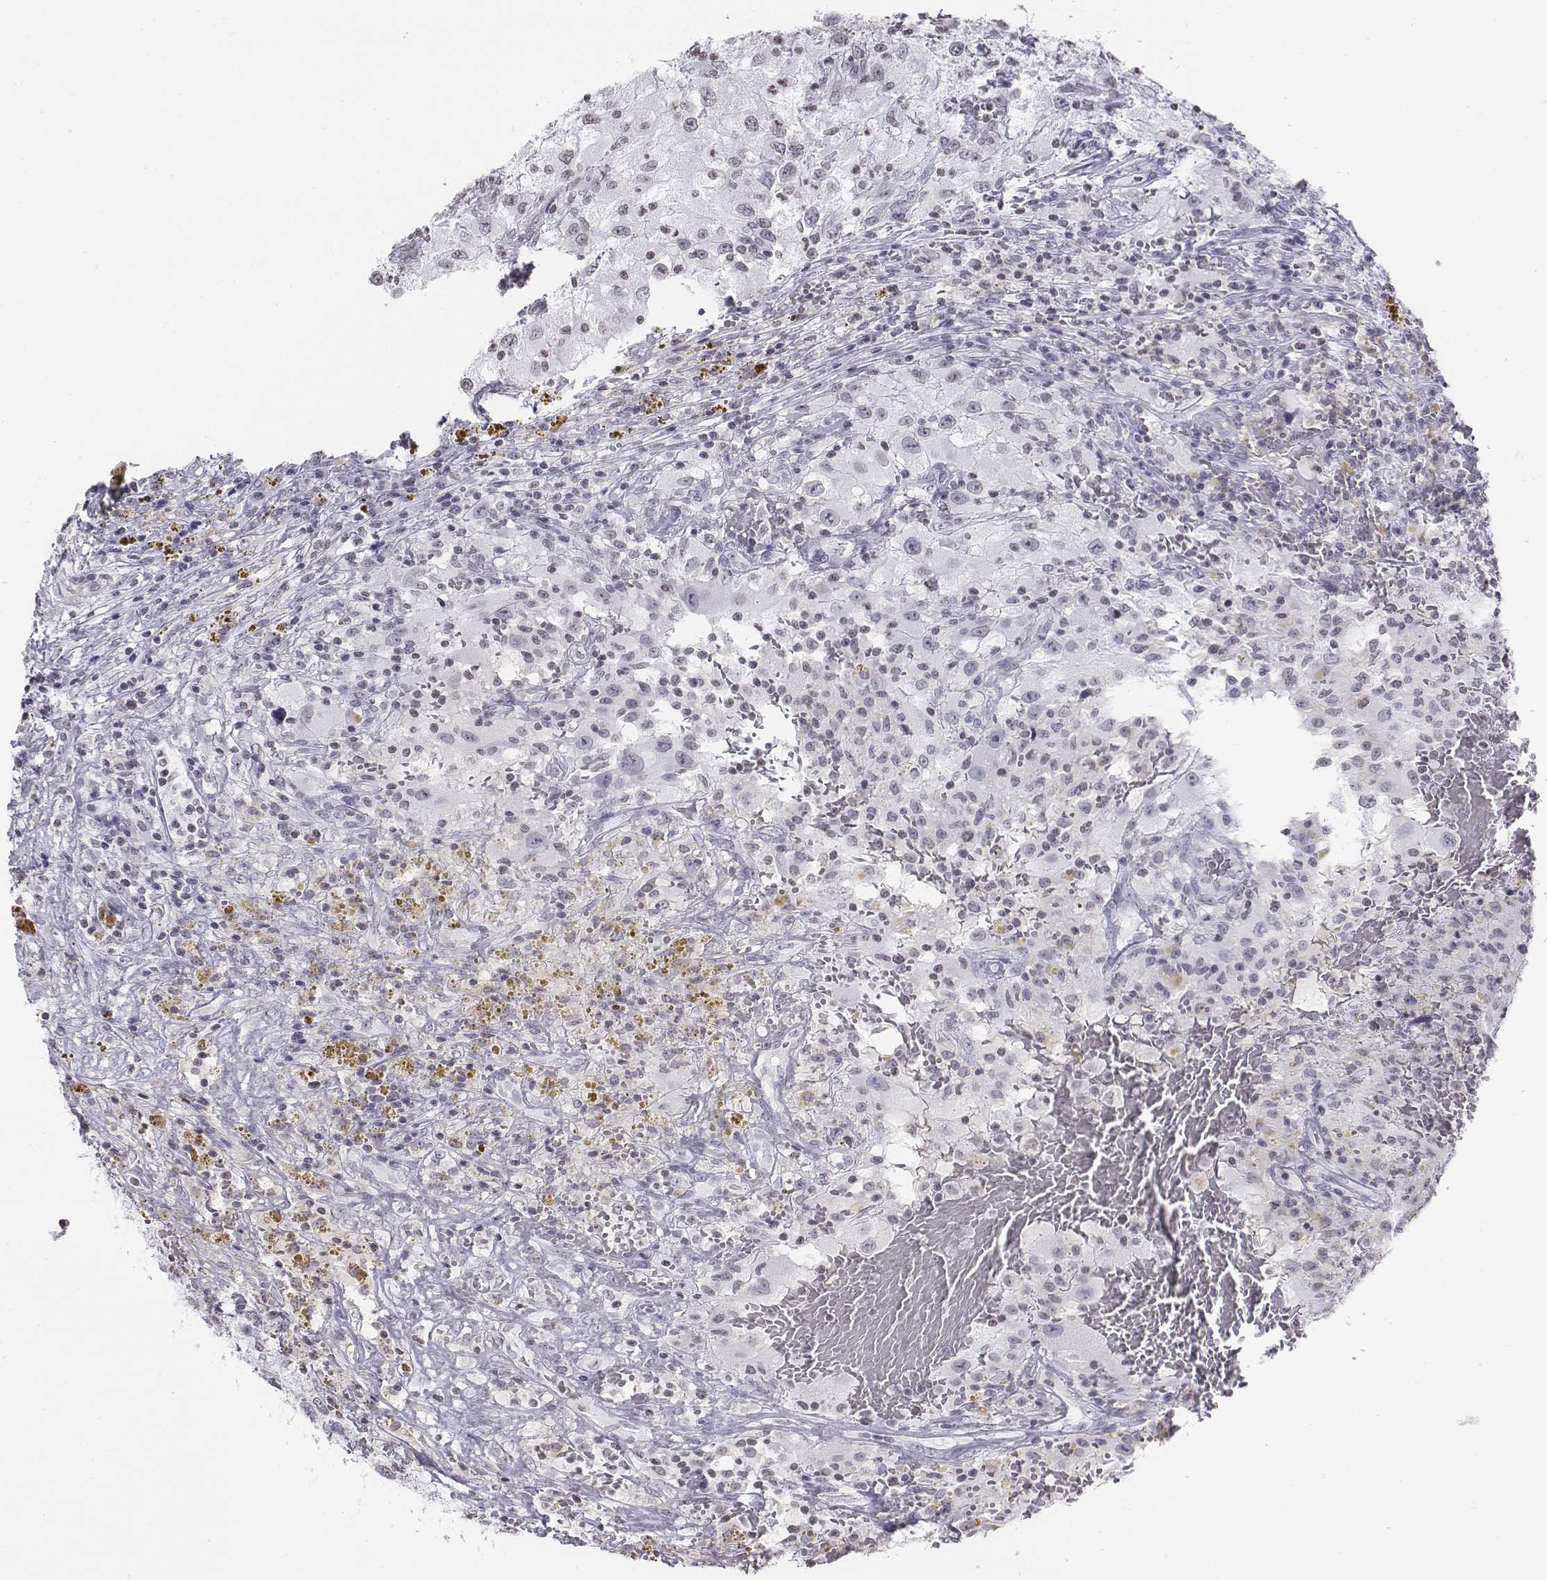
{"staining": {"intensity": "negative", "quantity": "none", "location": "none"}, "tissue": "renal cancer", "cell_type": "Tumor cells", "image_type": "cancer", "snomed": [{"axis": "morphology", "description": "Adenocarcinoma, NOS"}, {"axis": "topography", "description": "Kidney"}], "caption": "Tumor cells show no significant protein staining in renal cancer. Brightfield microscopy of IHC stained with DAB (3,3'-diaminobenzidine) (brown) and hematoxylin (blue), captured at high magnification.", "gene": "BARHL1", "patient": {"sex": "female", "age": 67}}